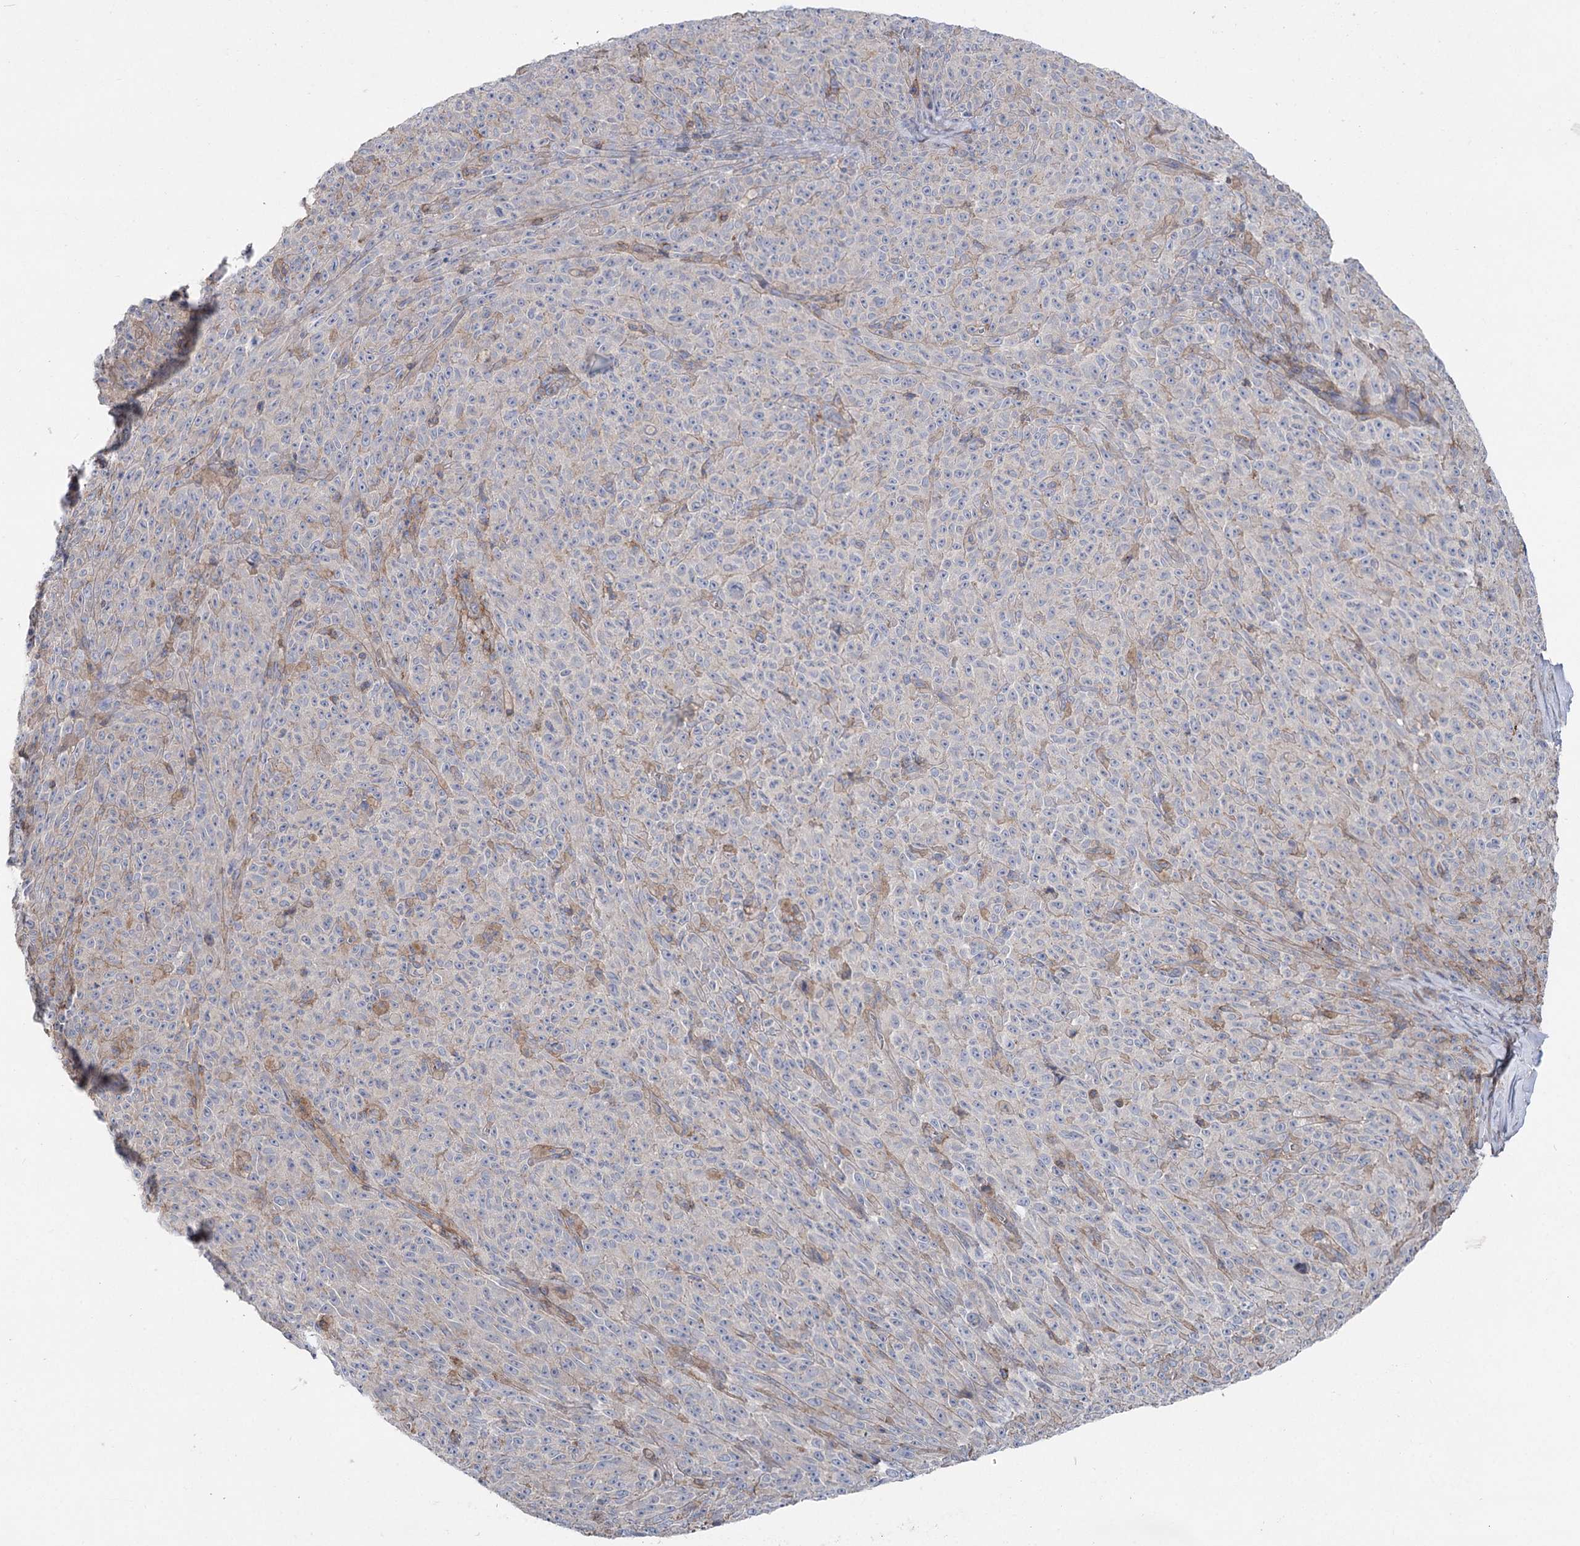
{"staining": {"intensity": "negative", "quantity": "none", "location": "none"}, "tissue": "melanoma", "cell_type": "Tumor cells", "image_type": "cancer", "snomed": [{"axis": "morphology", "description": "Malignant melanoma, NOS"}, {"axis": "topography", "description": "Skin"}], "caption": "Tumor cells are negative for protein expression in human malignant melanoma. (DAB (3,3'-diaminobenzidine) immunohistochemistry visualized using brightfield microscopy, high magnification).", "gene": "LARP1B", "patient": {"sex": "female", "age": 82}}